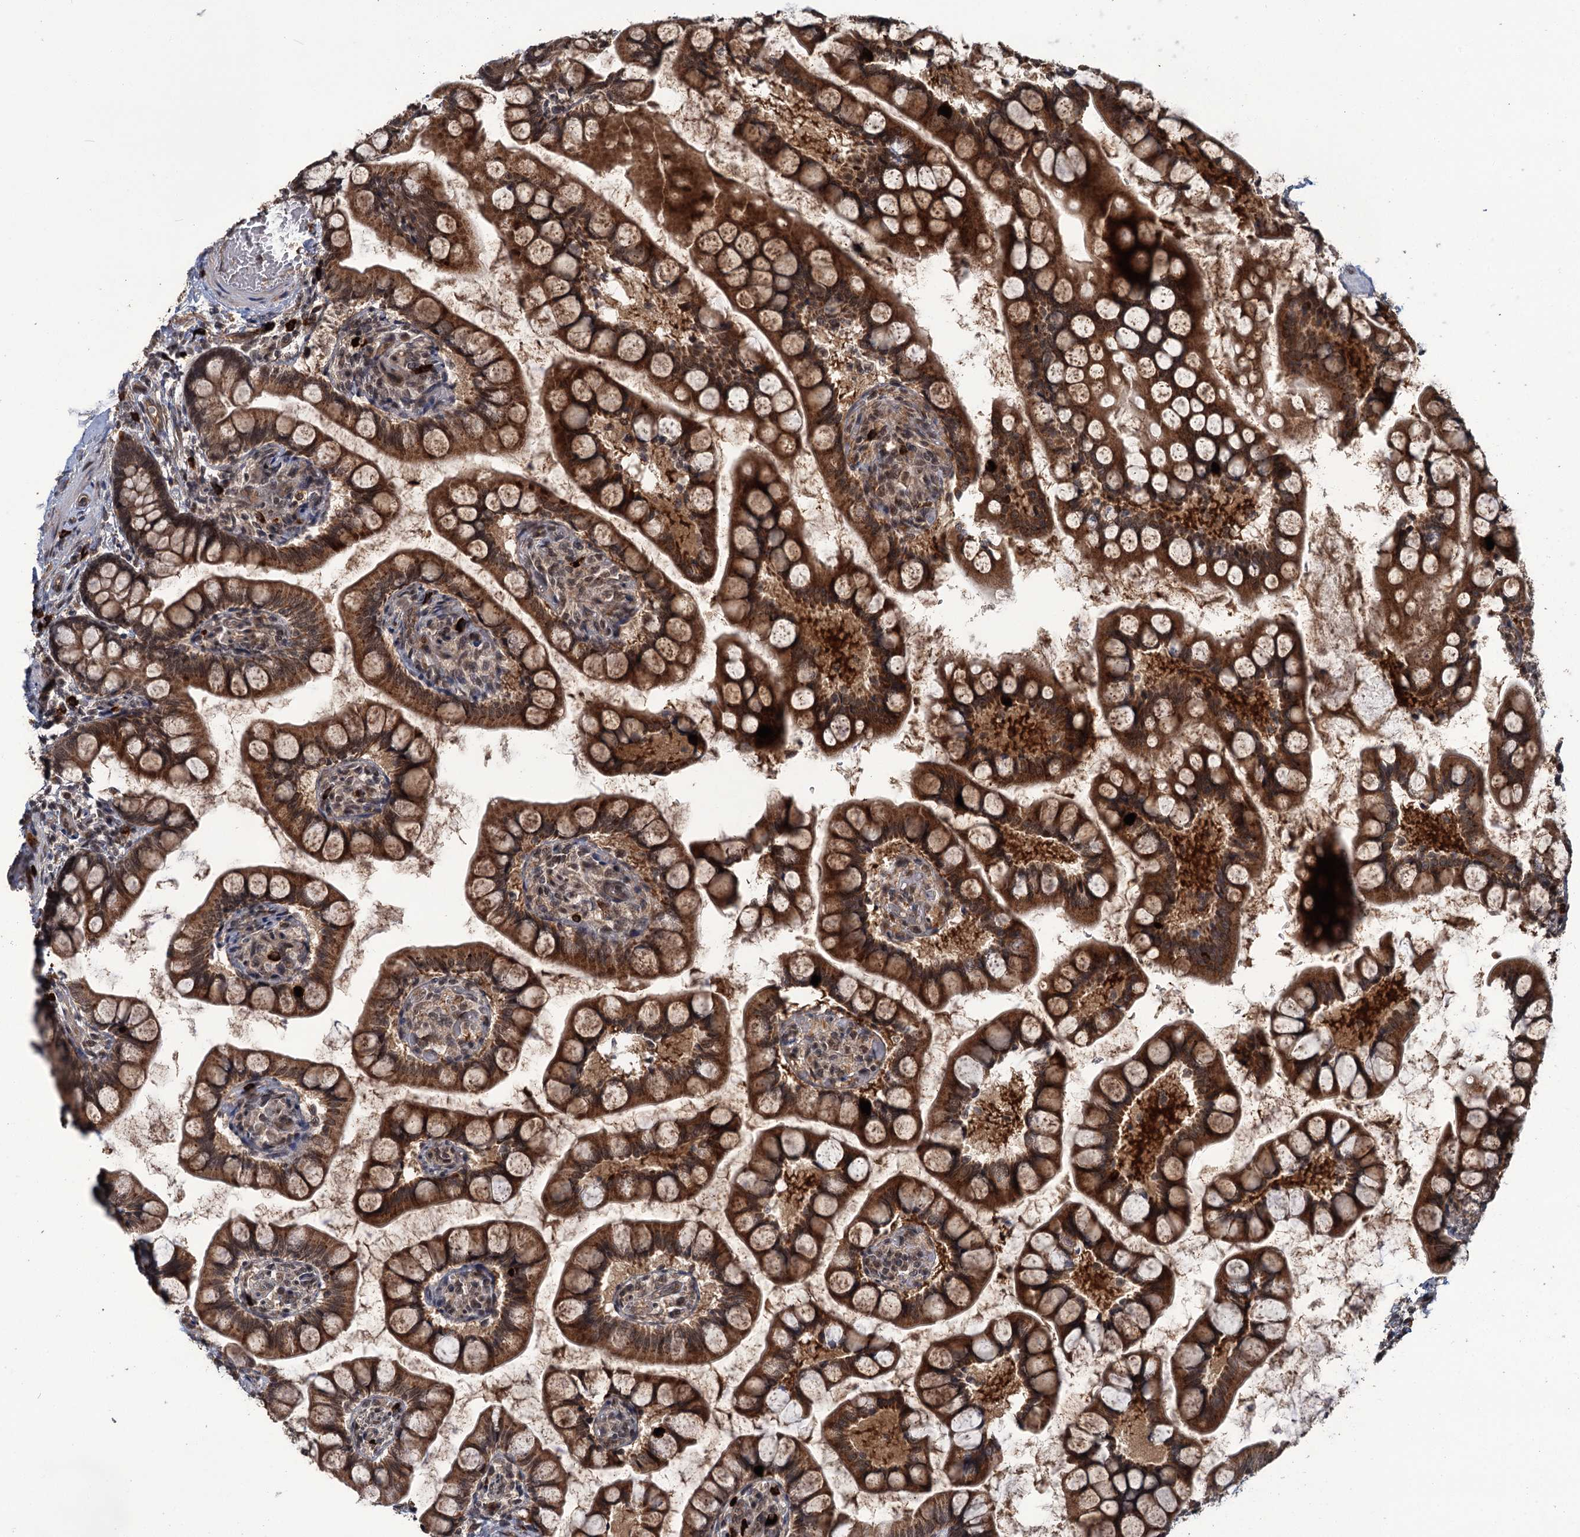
{"staining": {"intensity": "strong", "quantity": ">75%", "location": "cytoplasmic/membranous,nuclear"}, "tissue": "small intestine", "cell_type": "Glandular cells", "image_type": "normal", "snomed": [{"axis": "morphology", "description": "Normal tissue, NOS"}, {"axis": "topography", "description": "Small intestine"}], "caption": "A high amount of strong cytoplasmic/membranous,nuclear expression is identified in about >75% of glandular cells in normal small intestine.", "gene": "KANSL2", "patient": {"sex": "male", "age": 52}}